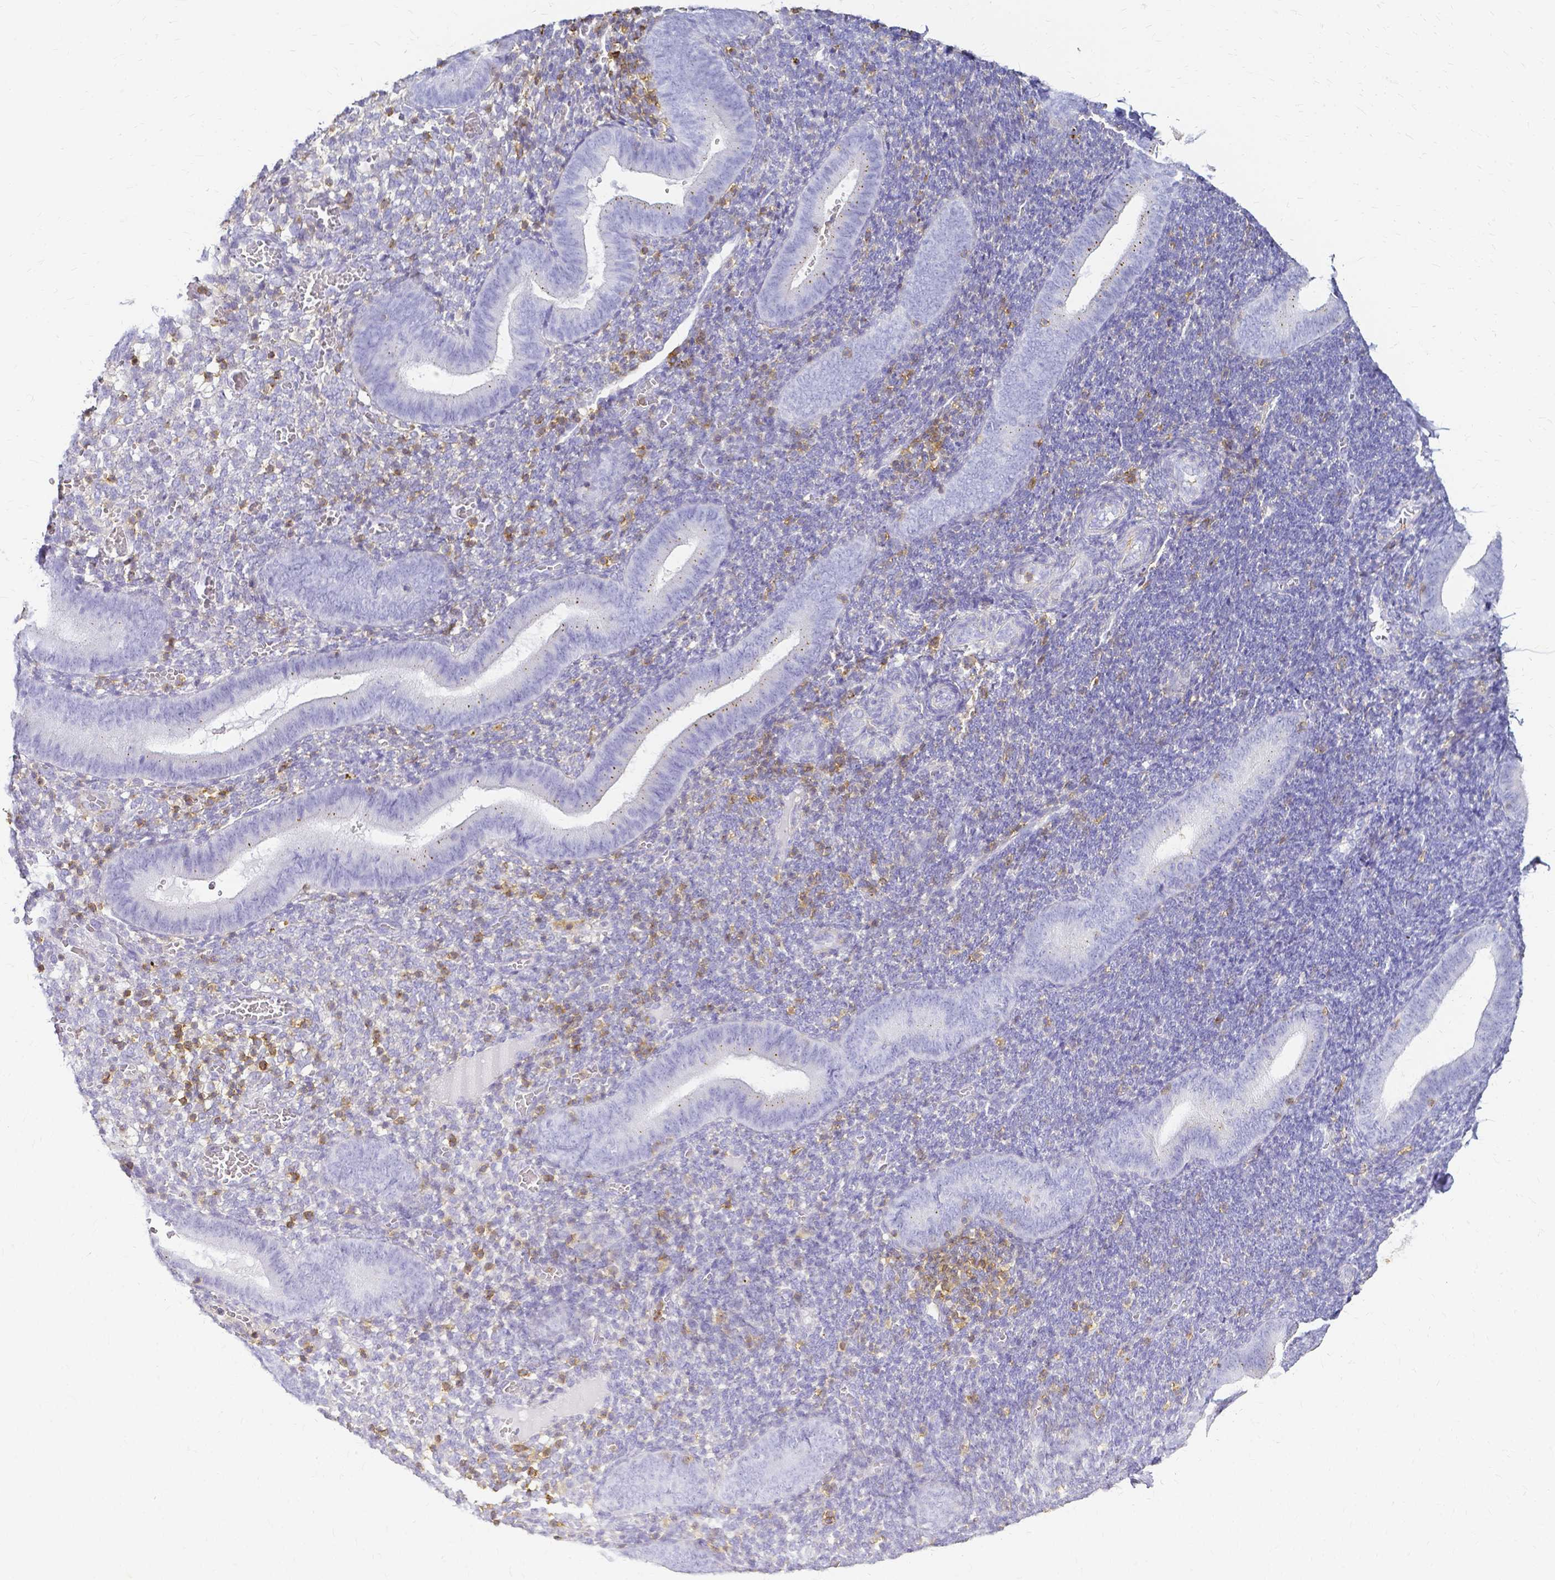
{"staining": {"intensity": "negative", "quantity": "none", "location": "none"}, "tissue": "endometrium", "cell_type": "Cells in endometrial stroma", "image_type": "normal", "snomed": [{"axis": "morphology", "description": "Normal tissue, NOS"}, {"axis": "topography", "description": "Endometrium"}], "caption": "IHC histopathology image of unremarkable human endometrium stained for a protein (brown), which demonstrates no expression in cells in endometrial stroma. (IHC, brightfield microscopy, high magnification).", "gene": "HSPA12A", "patient": {"sex": "female", "age": 25}}